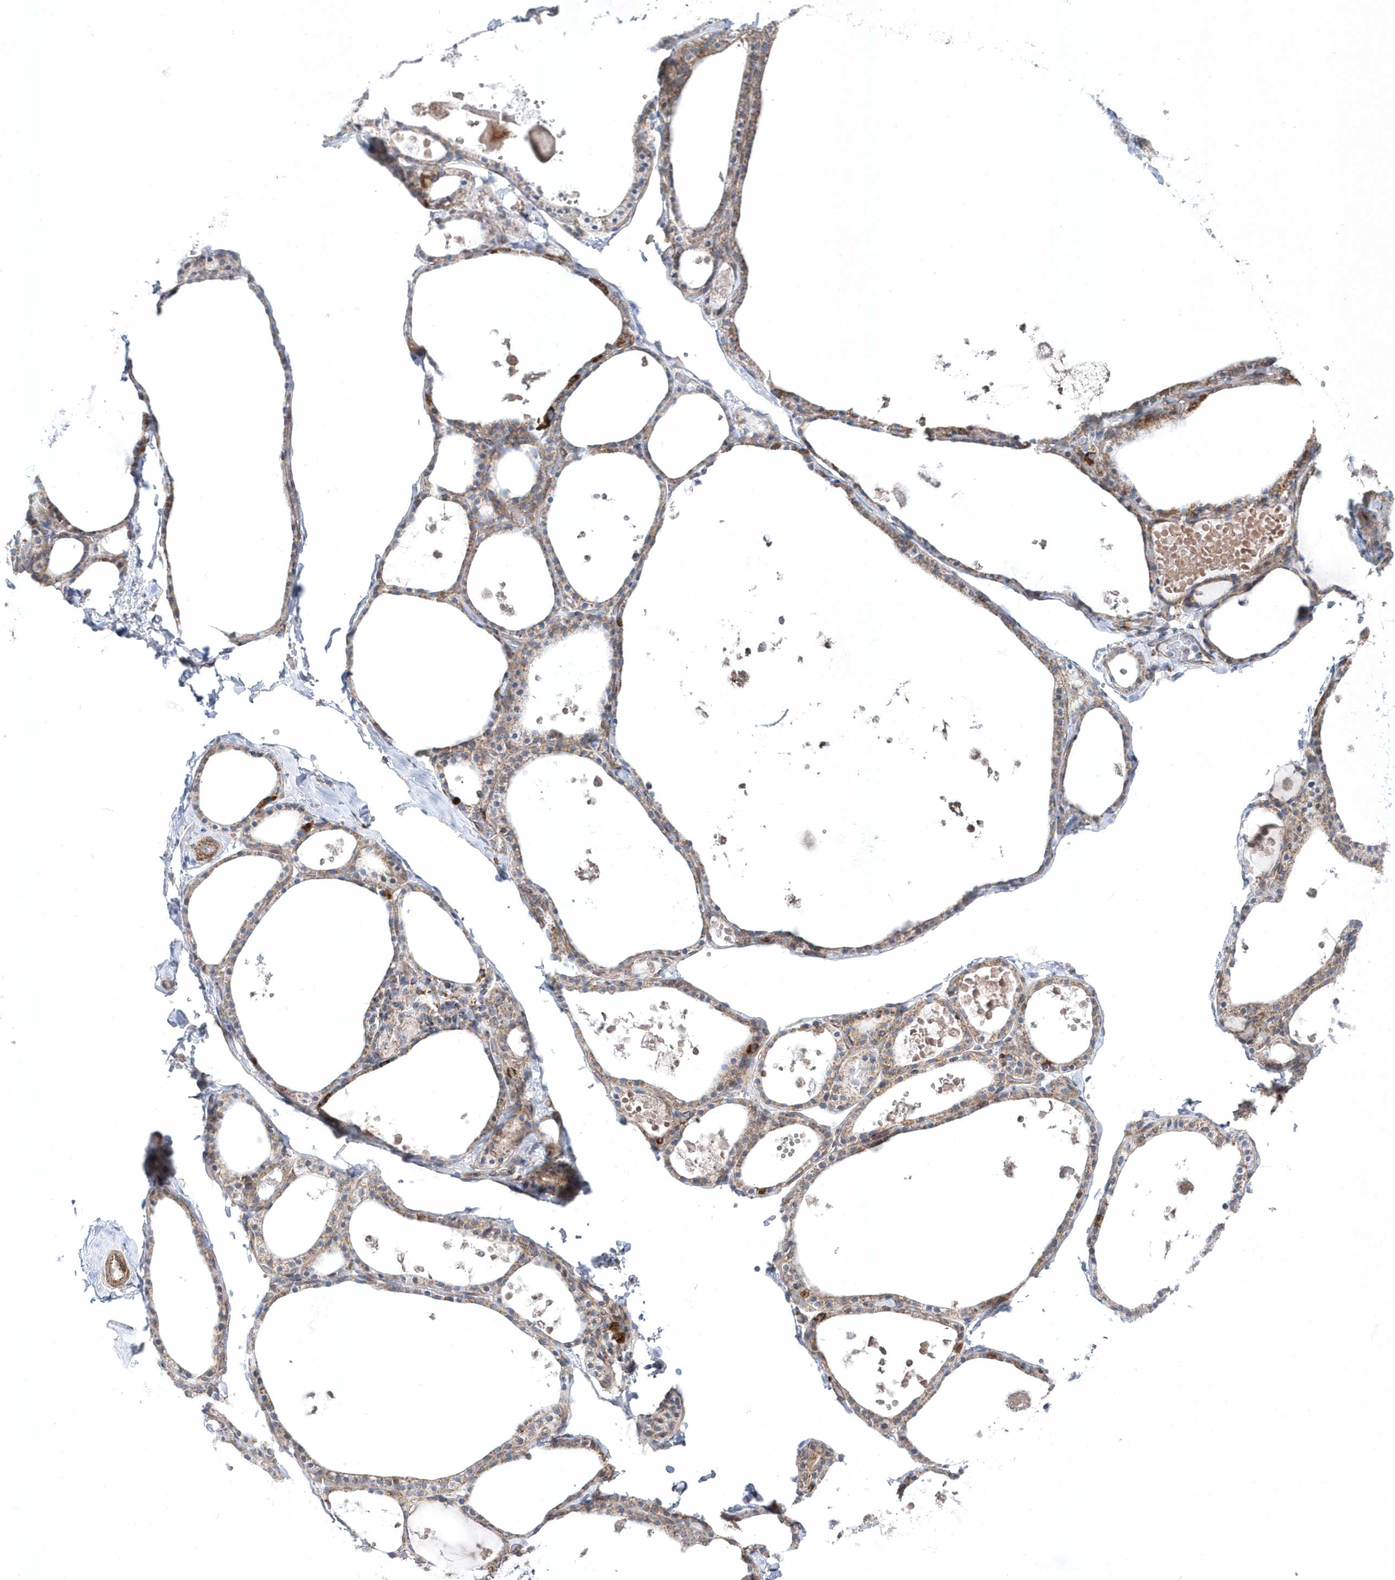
{"staining": {"intensity": "moderate", "quantity": ">75%", "location": "cytoplasmic/membranous"}, "tissue": "thyroid gland", "cell_type": "Glandular cells", "image_type": "normal", "snomed": [{"axis": "morphology", "description": "Normal tissue, NOS"}, {"axis": "topography", "description": "Thyroid gland"}], "caption": "Immunohistochemistry (IHC) (DAB) staining of normal thyroid gland reveals moderate cytoplasmic/membranous protein expression in about >75% of glandular cells. (Brightfield microscopy of DAB IHC at high magnification).", "gene": "OPA1", "patient": {"sex": "male", "age": 56}}